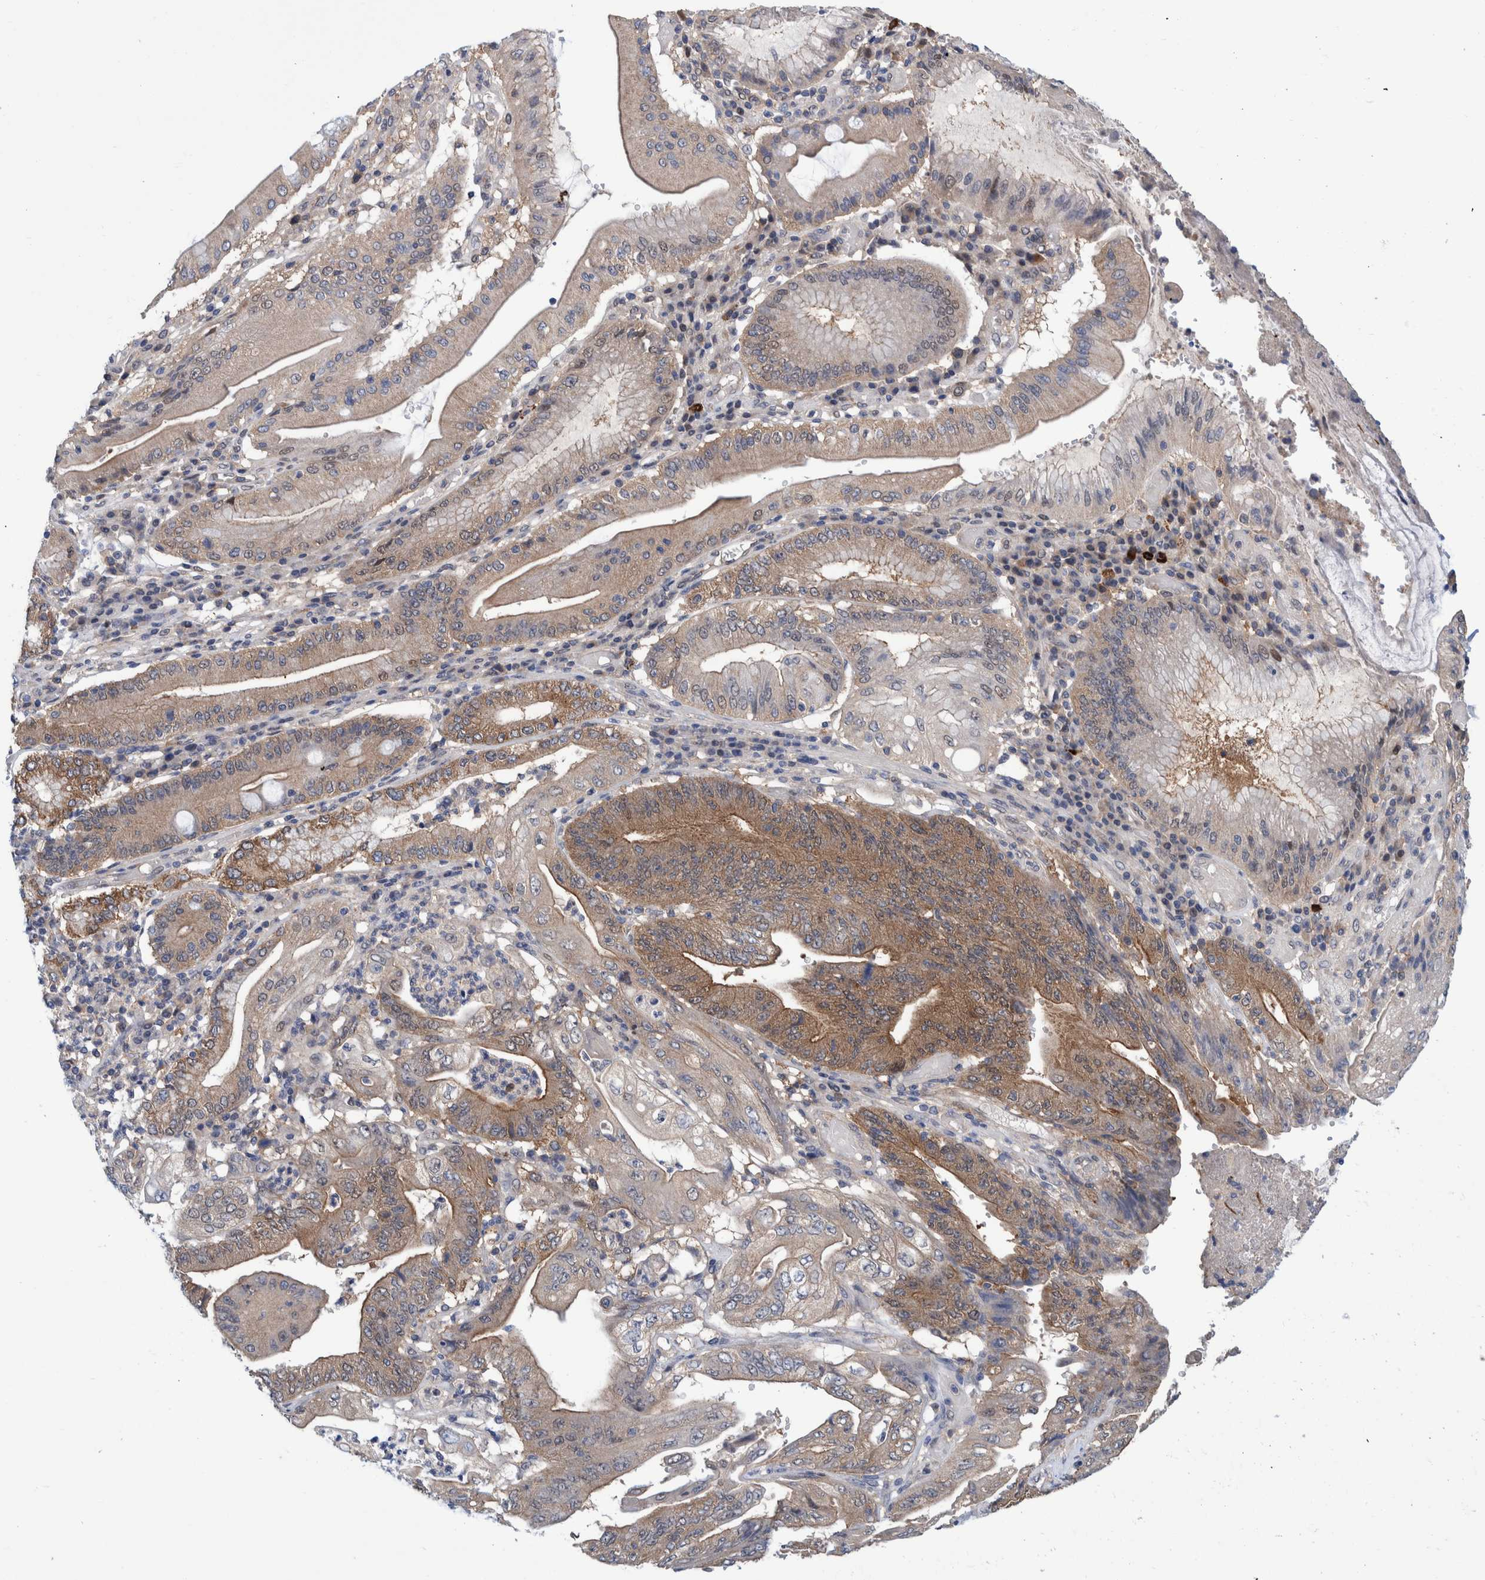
{"staining": {"intensity": "moderate", "quantity": ">75%", "location": "cytoplasmic/membranous"}, "tissue": "stomach cancer", "cell_type": "Tumor cells", "image_type": "cancer", "snomed": [{"axis": "morphology", "description": "Adenocarcinoma, NOS"}, {"axis": "topography", "description": "Stomach"}], "caption": "Protein expression analysis of human adenocarcinoma (stomach) reveals moderate cytoplasmic/membranous positivity in approximately >75% of tumor cells.", "gene": "PFAS", "patient": {"sex": "female", "age": 73}}